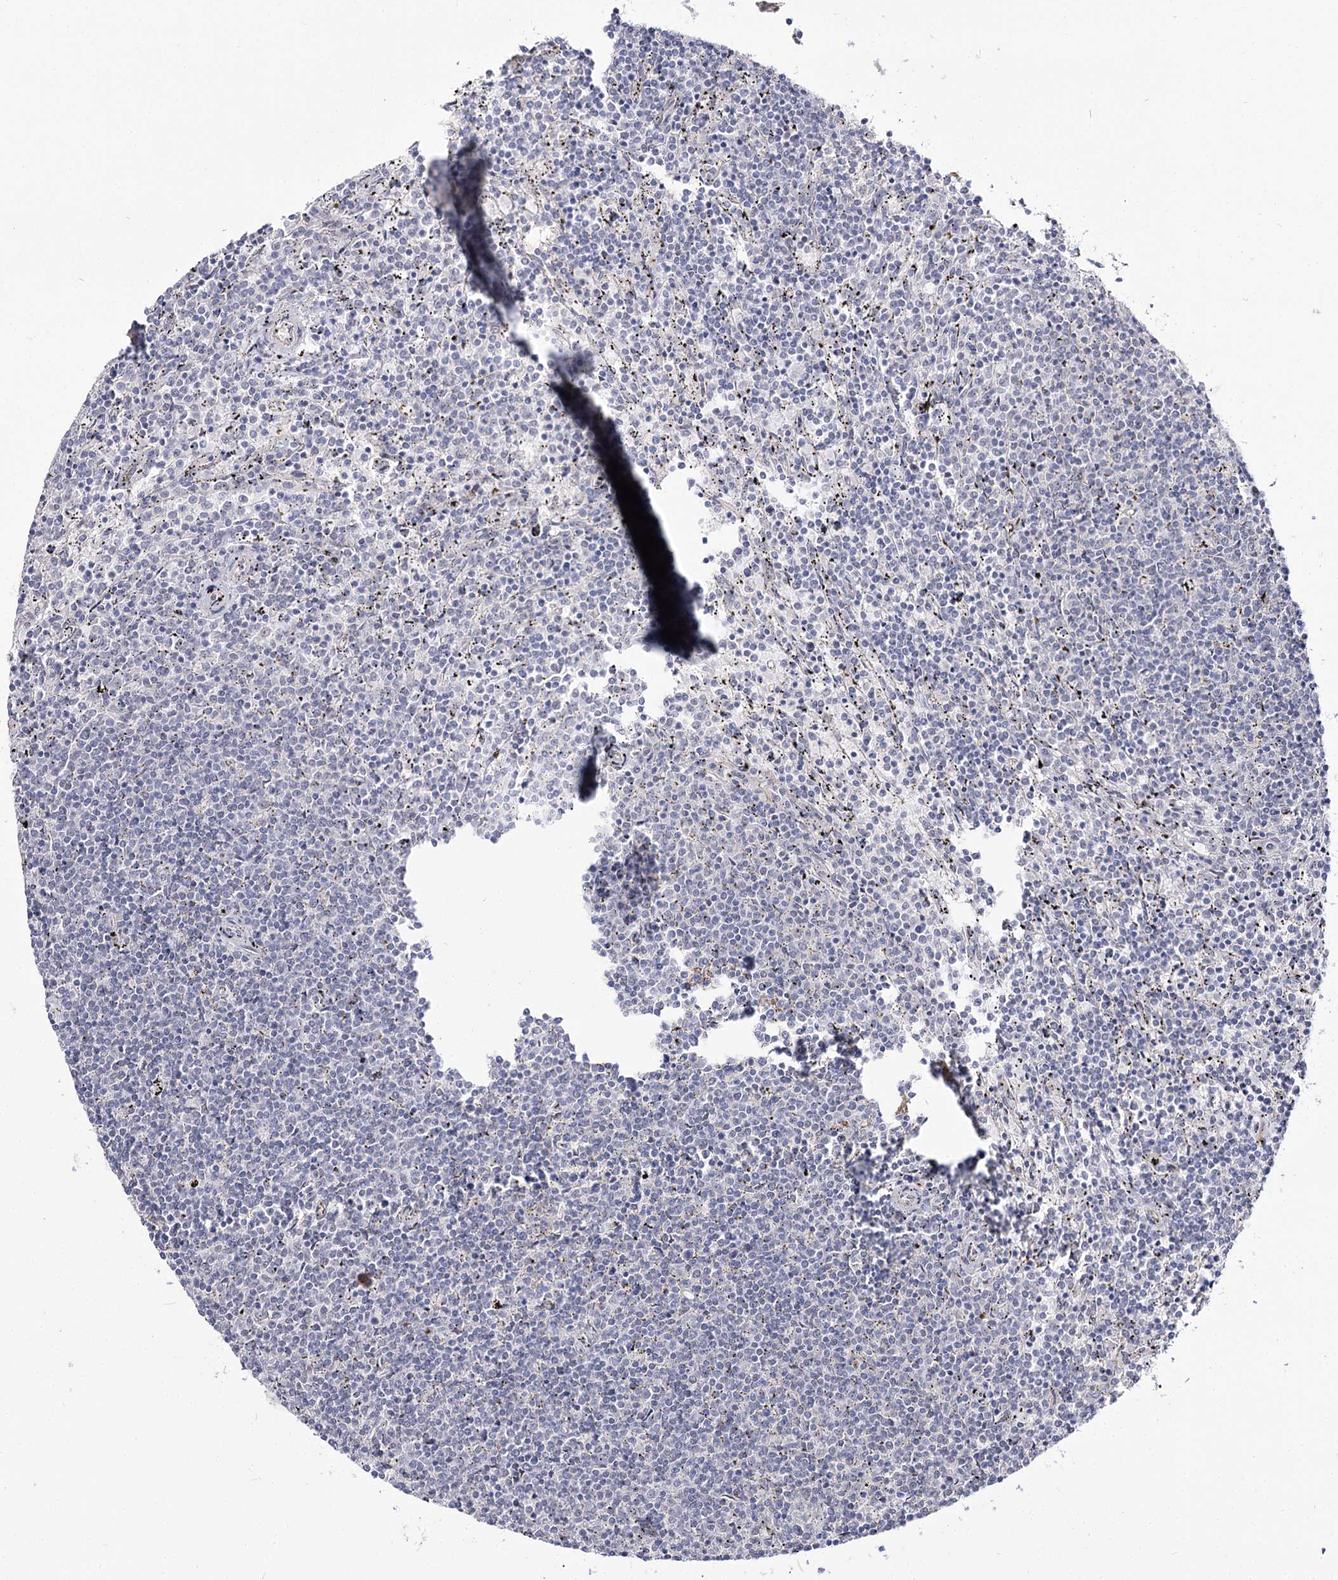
{"staining": {"intensity": "negative", "quantity": "none", "location": "none"}, "tissue": "lymphoma", "cell_type": "Tumor cells", "image_type": "cancer", "snomed": [{"axis": "morphology", "description": "Malignant lymphoma, non-Hodgkin's type, Low grade"}, {"axis": "topography", "description": "Spleen"}], "caption": "IHC of malignant lymphoma, non-Hodgkin's type (low-grade) demonstrates no positivity in tumor cells. The staining was performed using DAB (3,3'-diaminobenzidine) to visualize the protein expression in brown, while the nuclei were stained in blue with hematoxylin (Magnification: 20x).", "gene": "RRP9", "patient": {"sex": "female", "age": 50}}